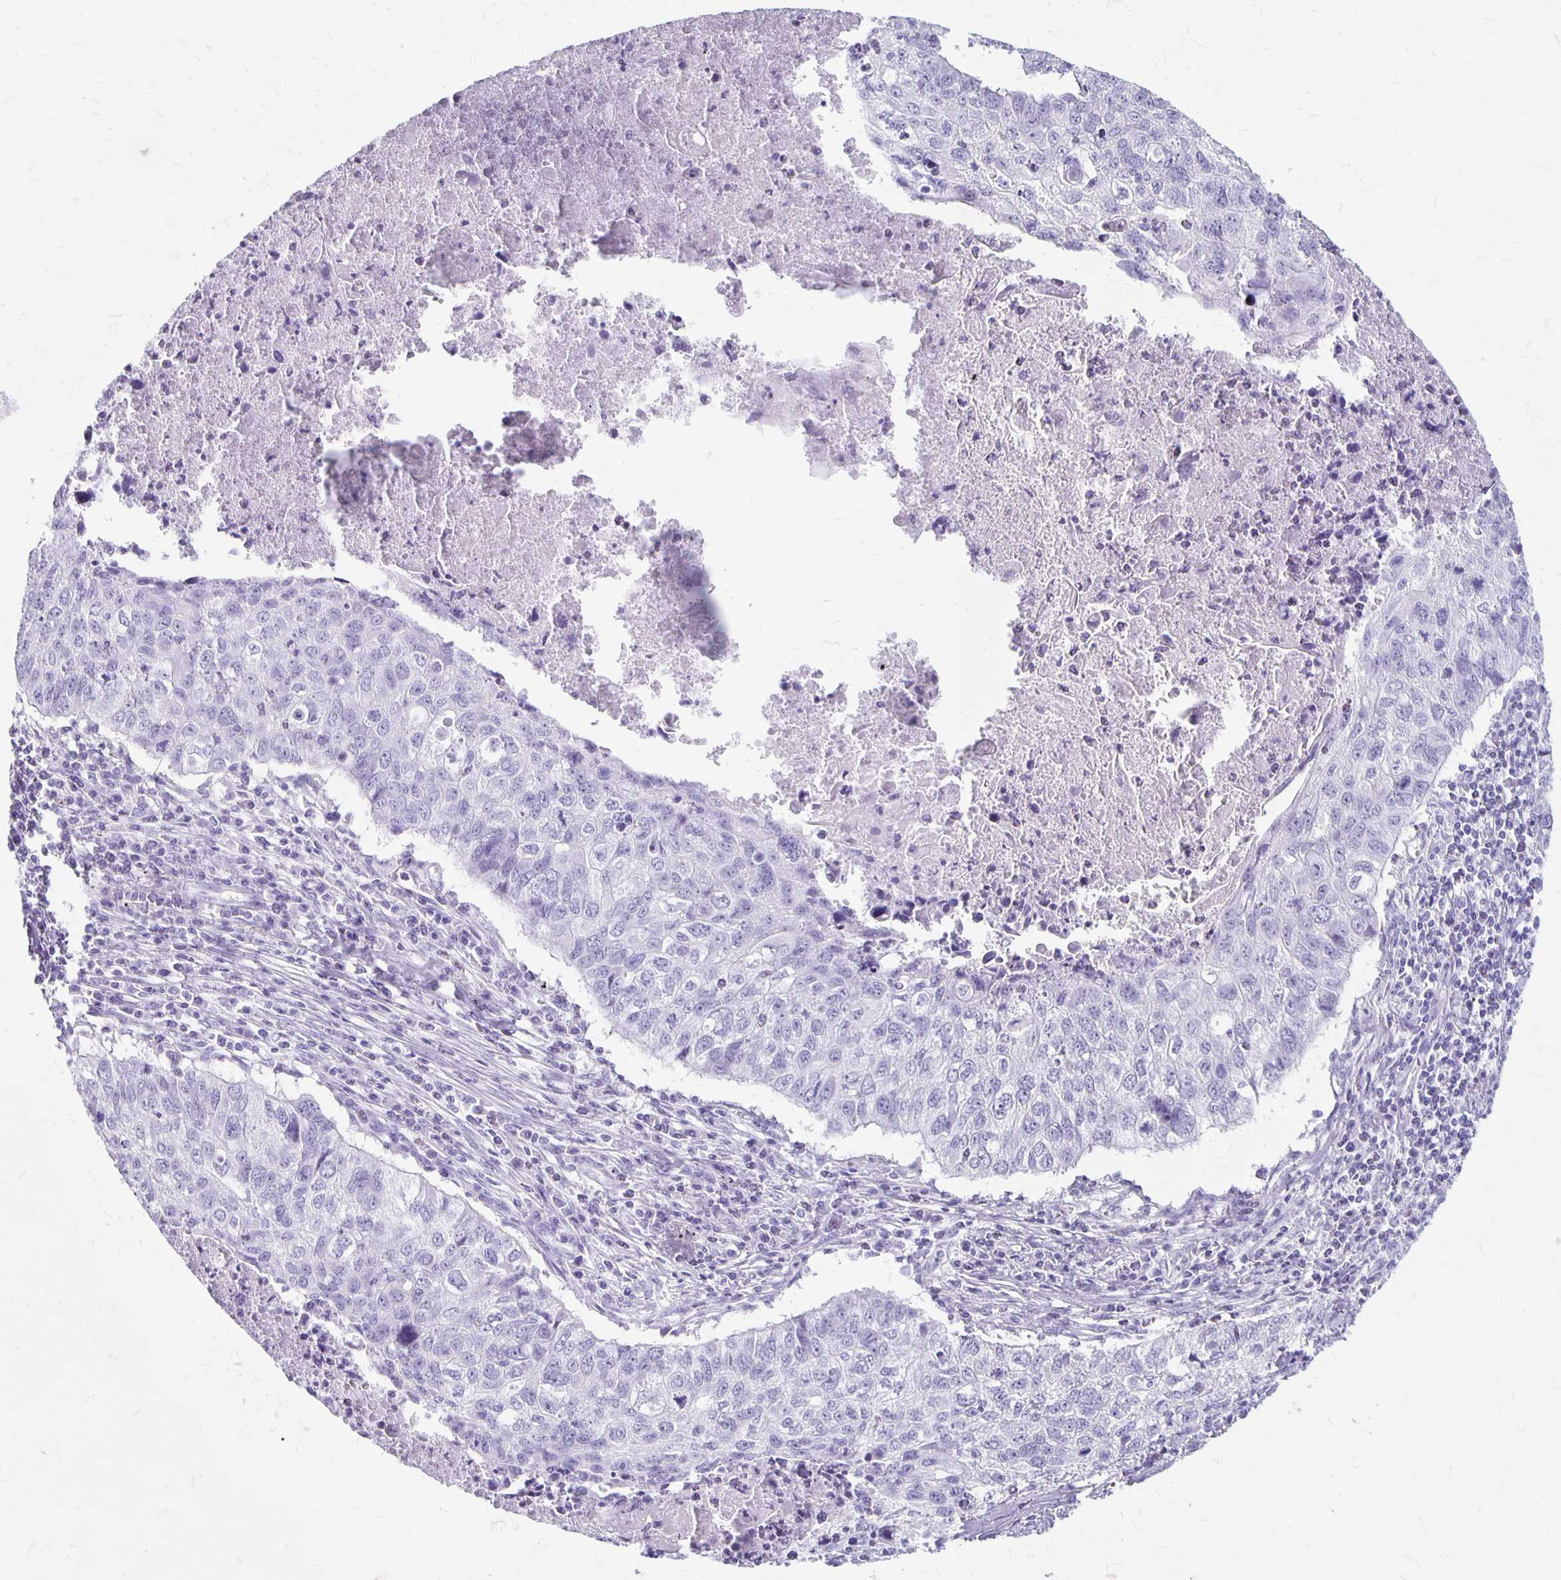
{"staining": {"intensity": "negative", "quantity": "none", "location": "none"}, "tissue": "lung cancer", "cell_type": "Tumor cells", "image_type": "cancer", "snomed": [{"axis": "morphology", "description": "Normal morphology"}, {"axis": "morphology", "description": "Aneuploidy"}, {"axis": "morphology", "description": "Squamous cell carcinoma, NOS"}, {"axis": "topography", "description": "Lymph node"}, {"axis": "topography", "description": "Lung"}], "caption": "There is no significant positivity in tumor cells of lung cancer (aneuploidy).", "gene": "MAGEC2", "patient": {"sex": "female", "age": 76}}